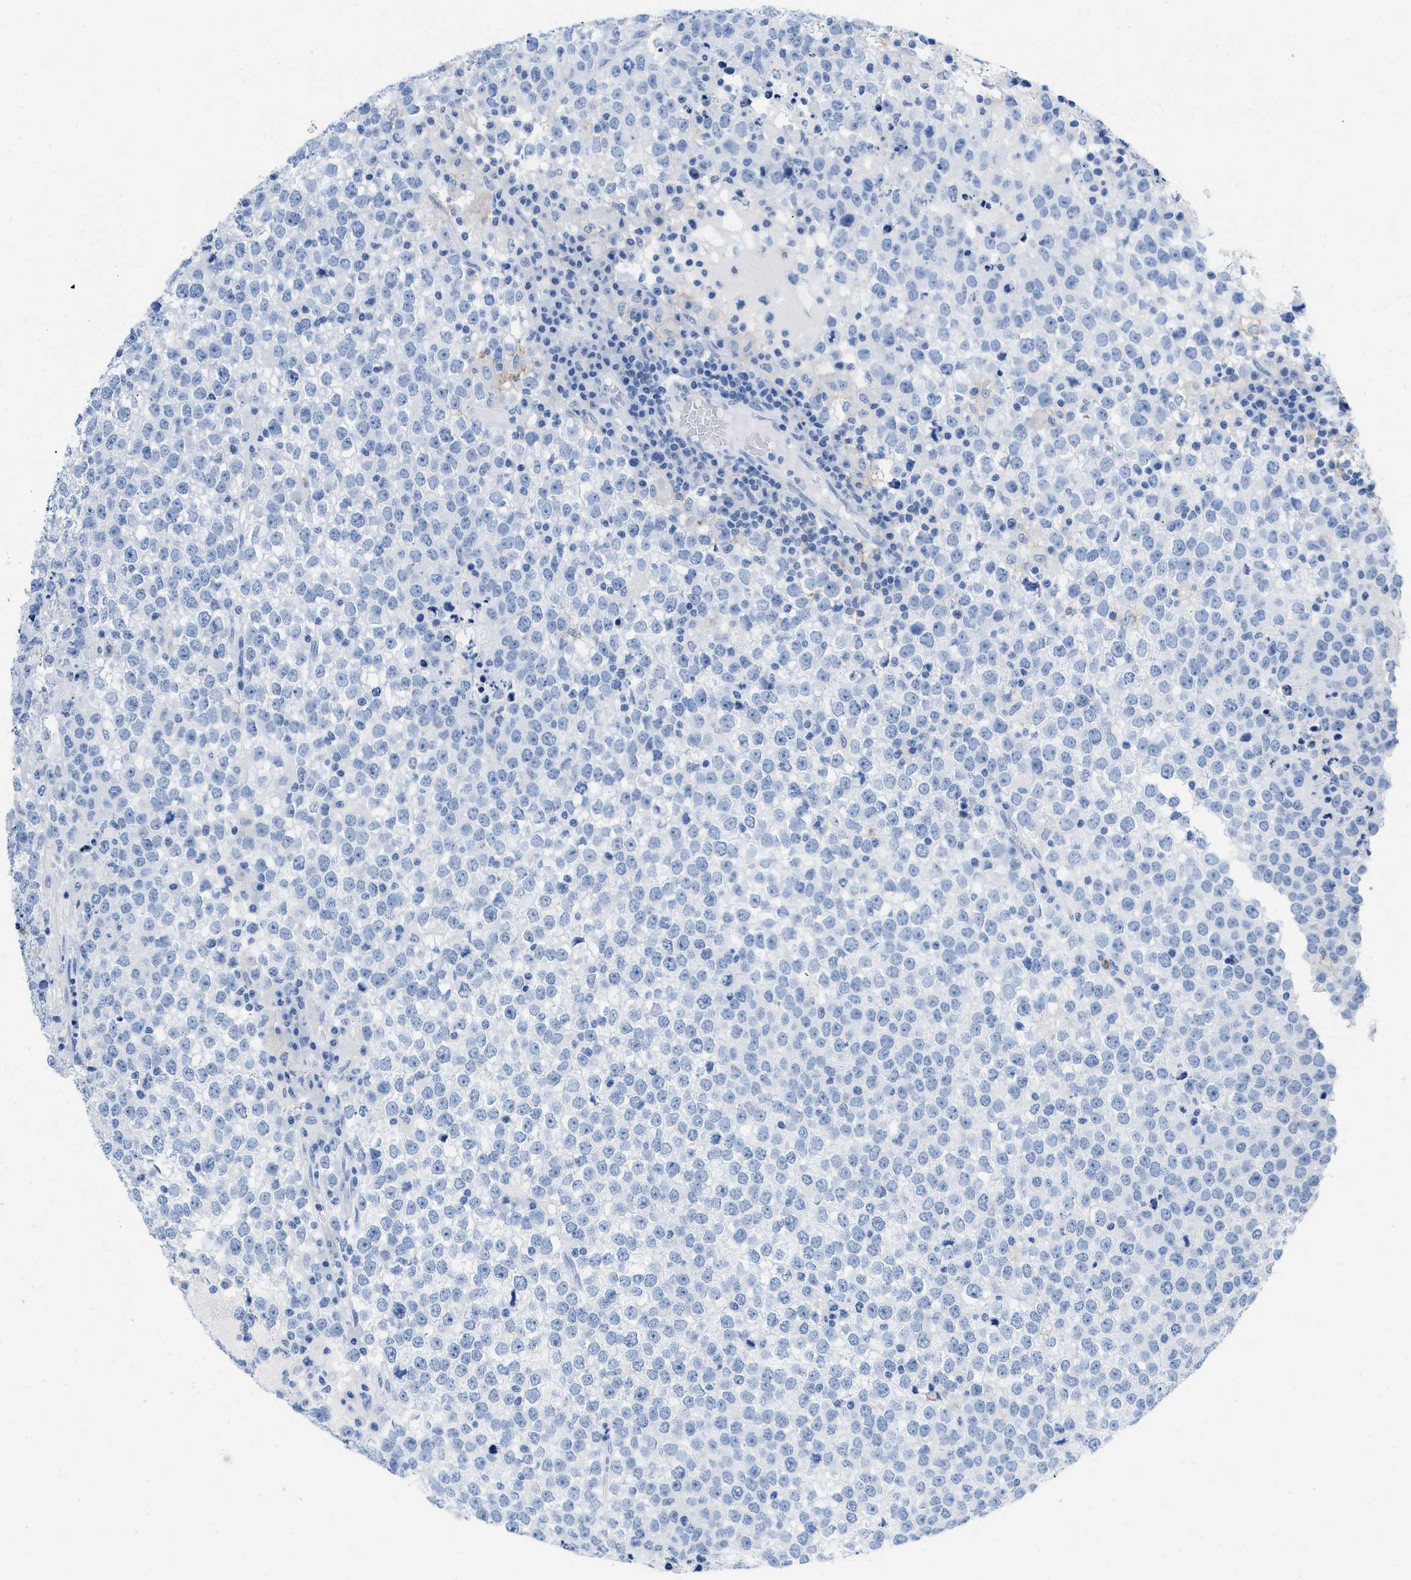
{"staining": {"intensity": "negative", "quantity": "none", "location": "none"}, "tissue": "testis cancer", "cell_type": "Tumor cells", "image_type": "cancer", "snomed": [{"axis": "morphology", "description": "Seminoma, NOS"}, {"axis": "topography", "description": "Testis"}], "caption": "There is no significant expression in tumor cells of testis cancer. (Stains: DAB immunohistochemistry (IHC) with hematoxylin counter stain, Microscopy: brightfield microscopy at high magnification).", "gene": "CR1", "patient": {"sex": "male", "age": 65}}